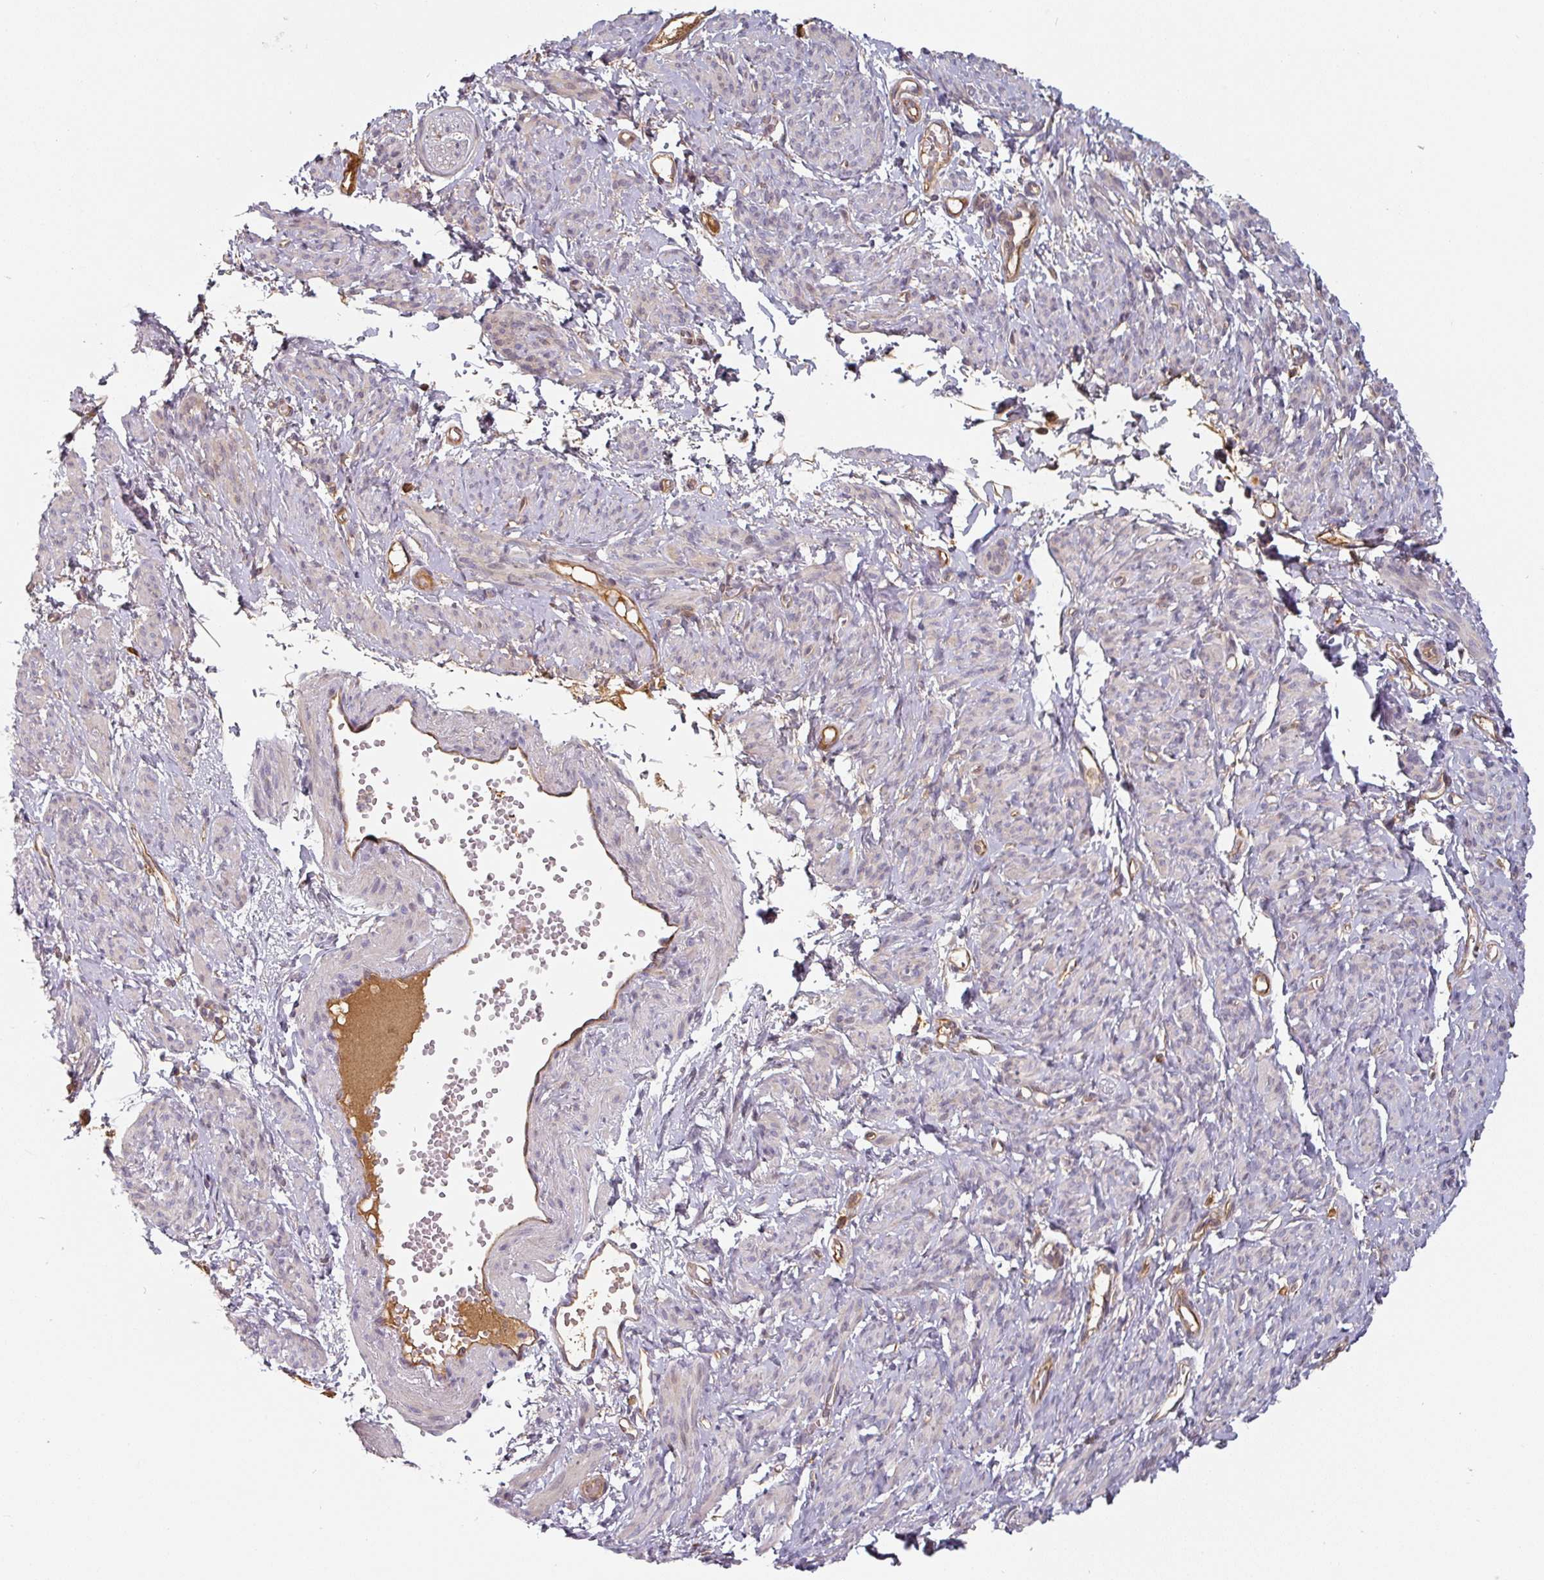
{"staining": {"intensity": "weak", "quantity": "<25%", "location": "cytoplasmic/membranous"}, "tissue": "smooth muscle", "cell_type": "Smooth muscle cells", "image_type": "normal", "snomed": [{"axis": "morphology", "description": "Normal tissue, NOS"}, {"axis": "topography", "description": "Smooth muscle"}], "caption": "Human smooth muscle stained for a protein using immunohistochemistry (IHC) shows no staining in smooth muscle cells.", "gene": "CEP78", "patient": {"sex": "female", "age": 65}}